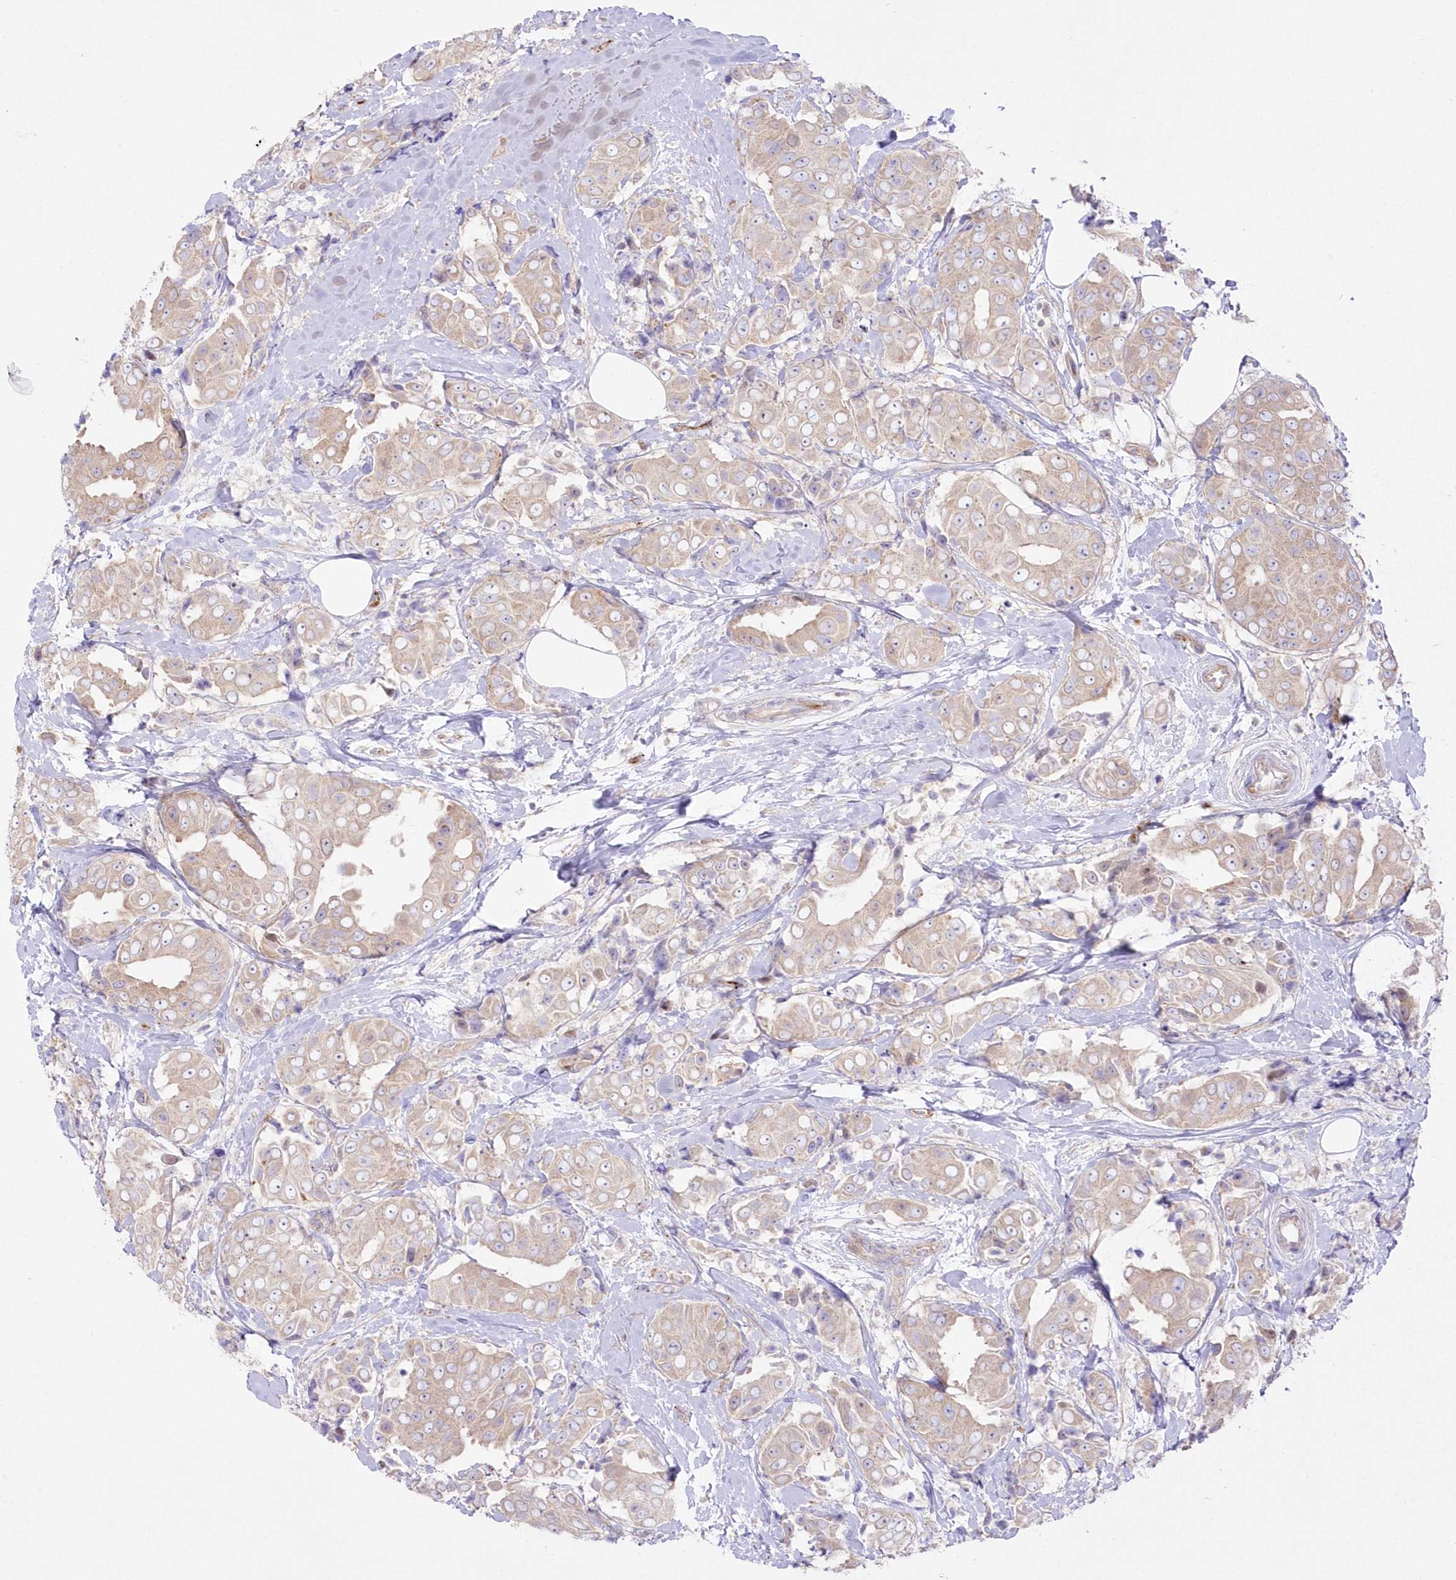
{"staining": {"intensity": "weak", "quantity": ">75%", "location": "cytoplasmic/membranous"}, "tissue": "breast cancer", "cell_type": "Tumor cells", "image_type": "cancer", "snomed": [{"axis": "morphology", "description": "Normal tissue, NOS"}, {"axis": "morphology", "description": "Duct carcinoma"}, {"axis": "topography", "description": "Breast"}], "caption": "A low amount of weak cytoplasmic/membranous expression is present in about >75% of tumor cells in infiltrating ductal carcinoma (breast) tissue.", "gene": "ZNF843", "patient": {"sex": "female", "age": 39}}